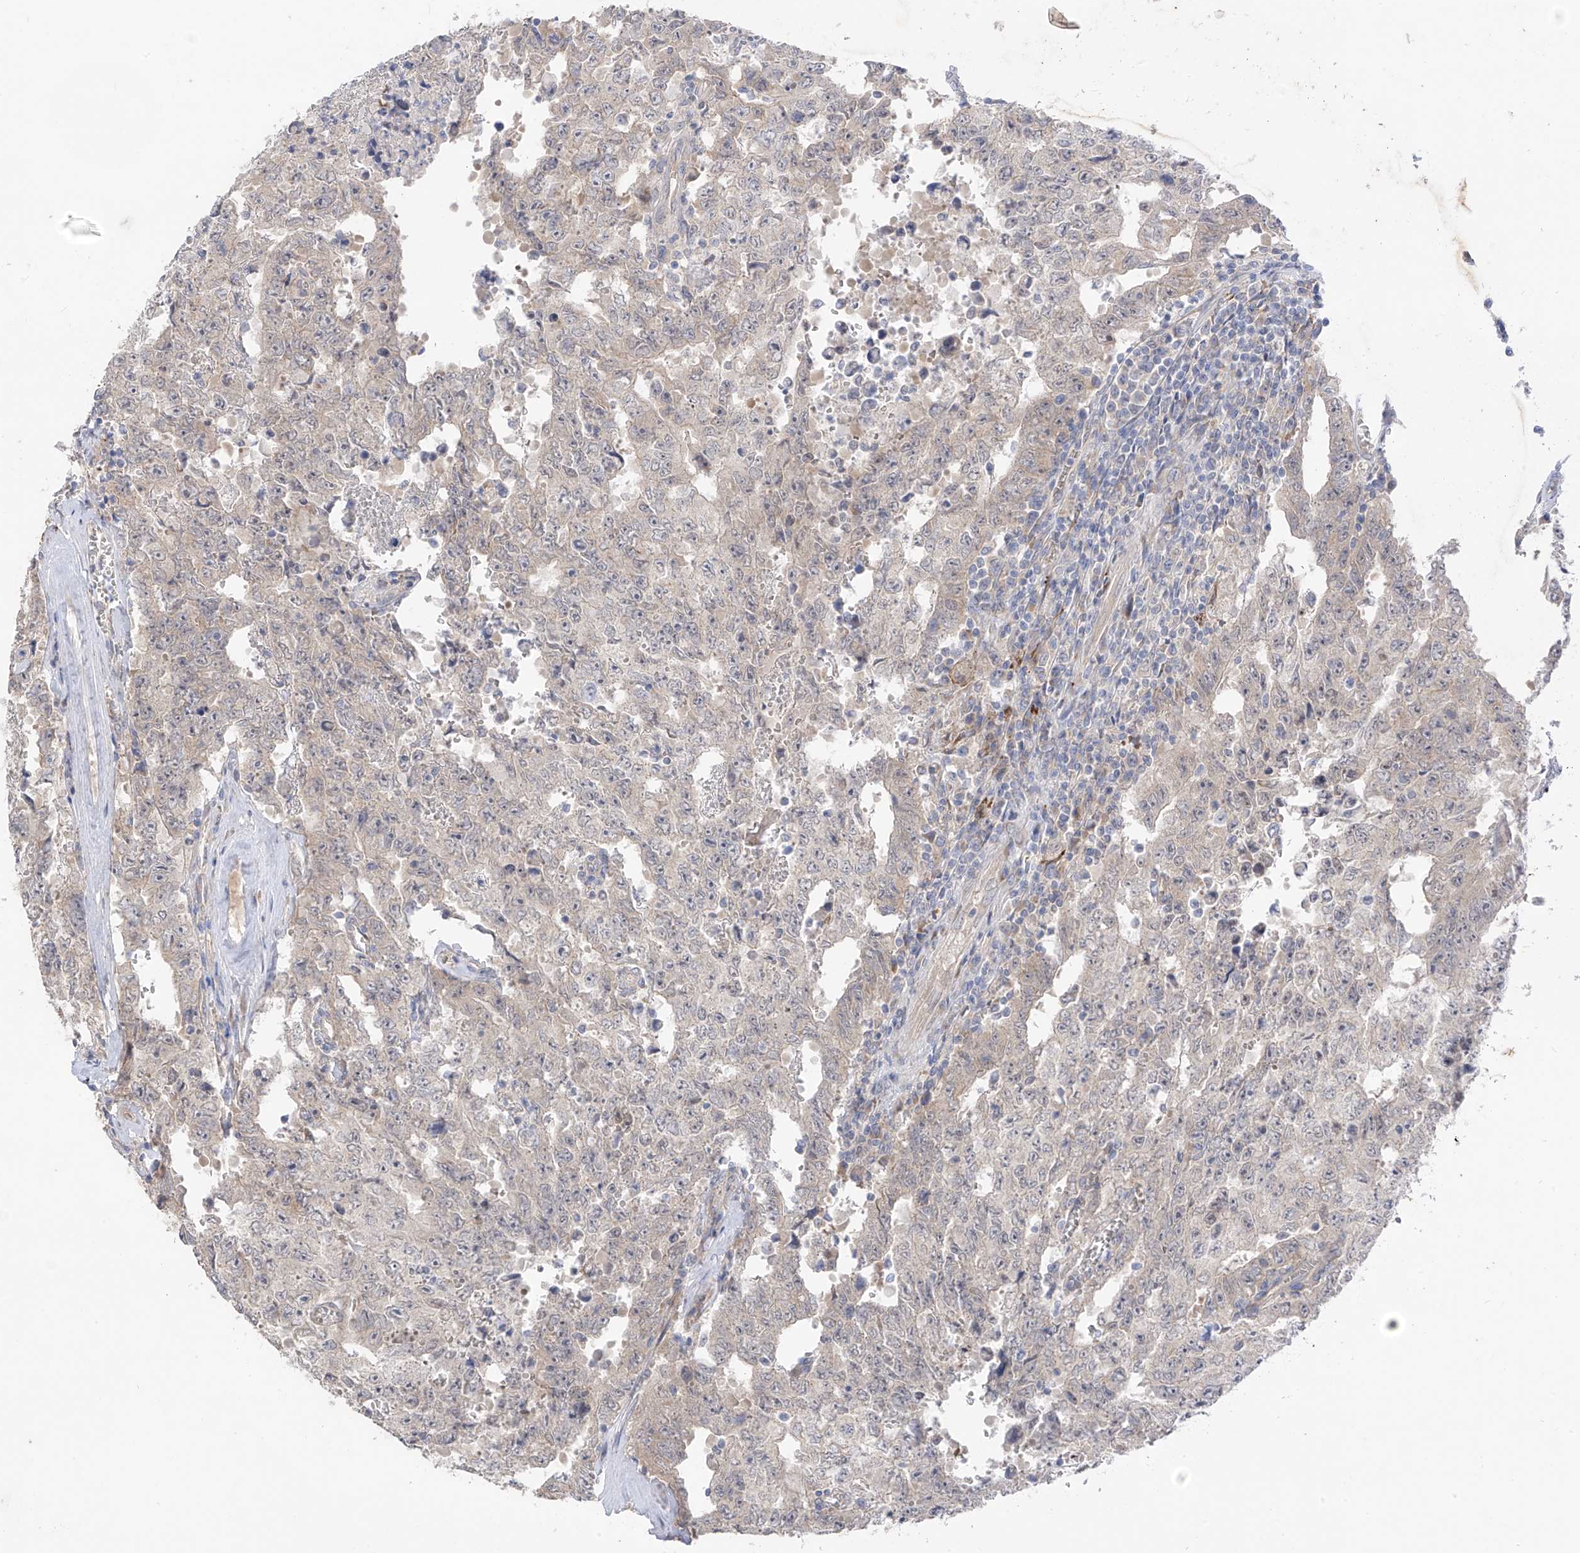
{"staining": {"intensity": "weak", "quantity": "<25%", "location": "cytoplasmic/membranous"}, "tissue": "testis cancer", "cell_type": "Tumor cells", "image_type": "cancer", "snomed": [{"axis": "morphology", "description": "Carcinoma, Embryonal, NOS"}, {"axis": "topography", "description": "Testis"}], "caption": "Tumor cells show no significant protein positivity in embryonal carcinoma (testis).", "gene": "NALCN", "patient": {"sex": "male", "age": 26}}